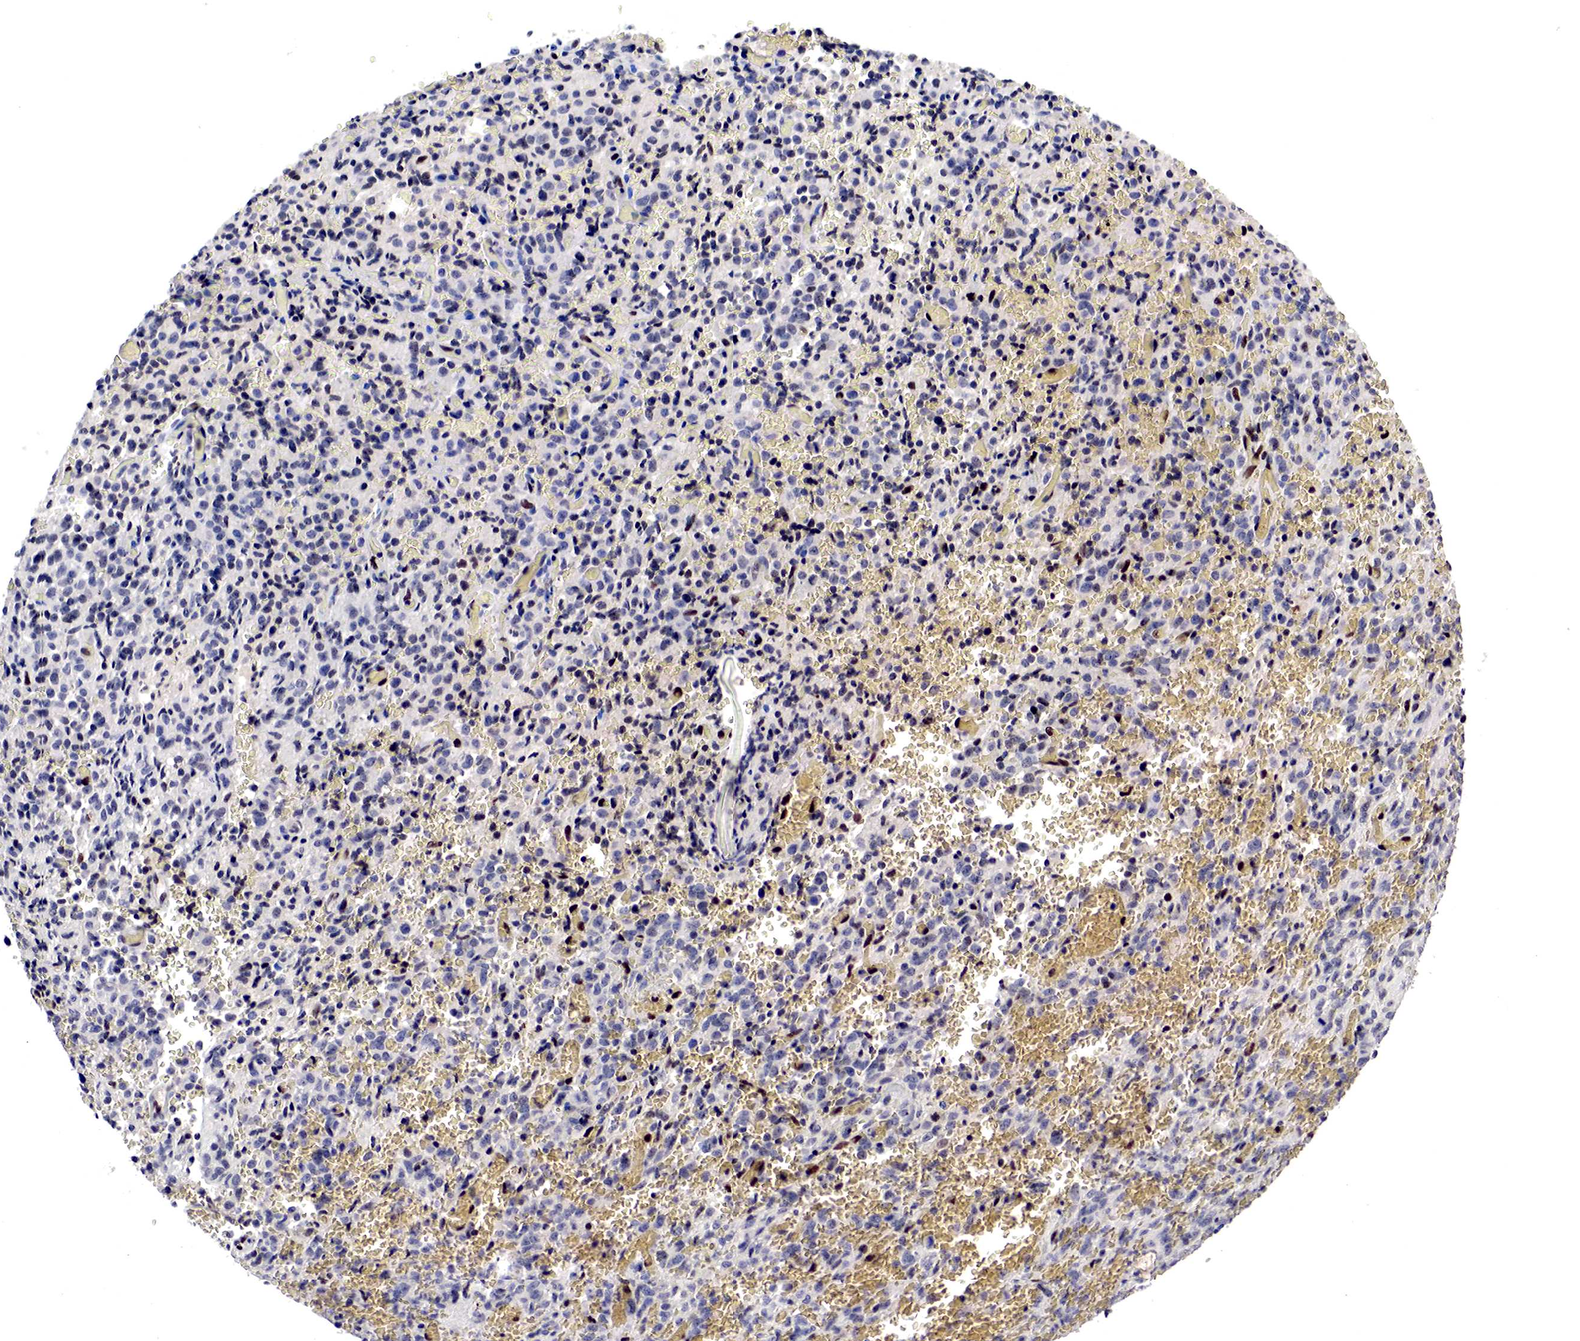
{"staining": {"intensity": "moderate", "quantity": "<25%", "location": "nuclear"}, "tissue": "glioma", "cell_type": "Tumor cells", "image_type": "cancer", "snomed": [{"axis": "morphology", "description": "Glioma, malignant, High grade"}, {"axis": "topography", "description": "Brain"}], "caption": "Protein expression analysis of glioma displays moderate nuclear expression in about <25% of tumor cells.", "gene": "DACH2", "patient": {"sex": "male", "age": 56}}